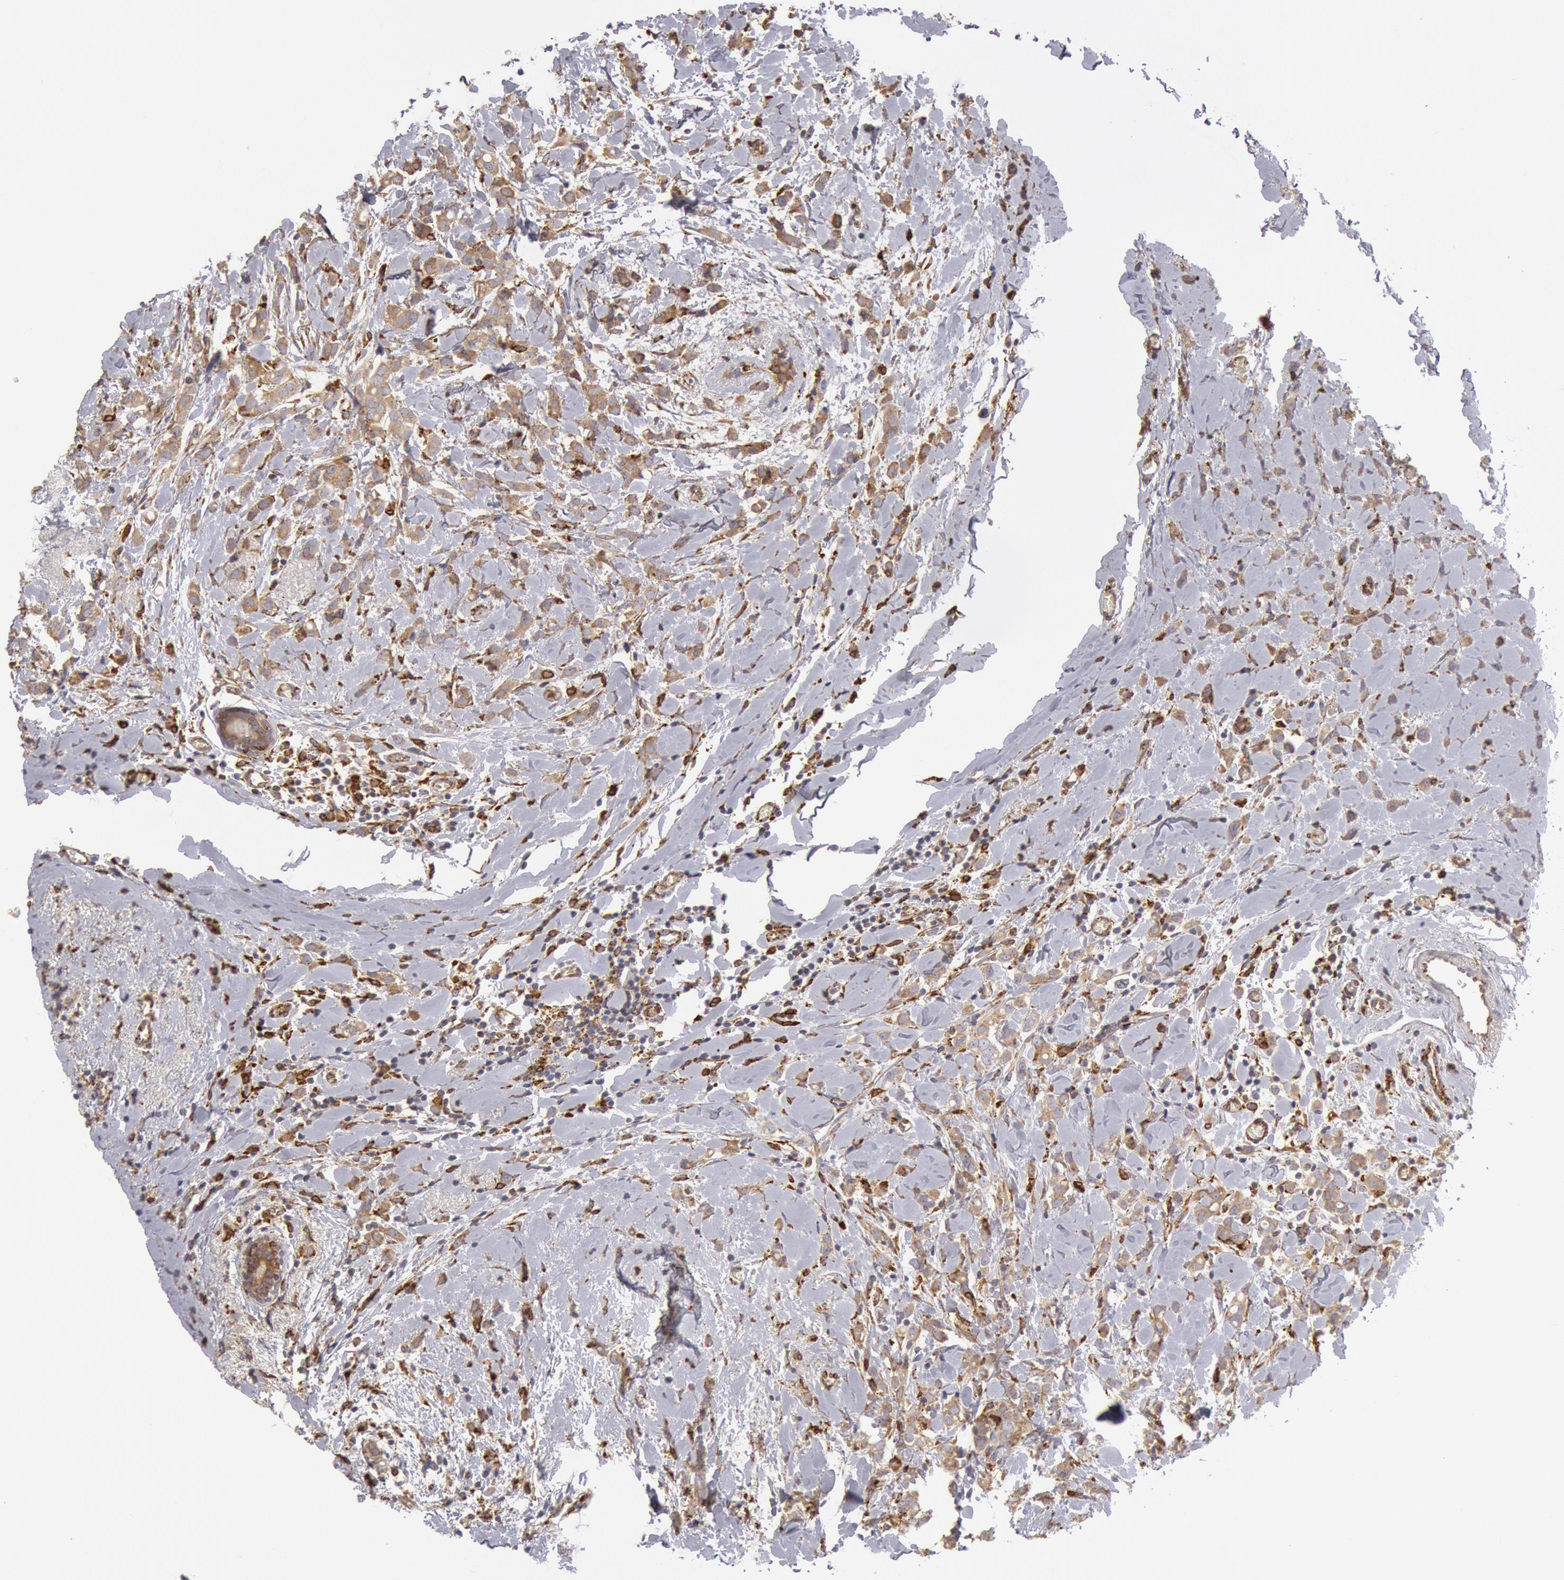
{"staining": {"intensity": "moderate", "quantity": ">75%", "location": "cytoplasmic/membranous"}, "tissue": "breast cancer", "cell_type": "Tumor cells", "image_type": "cancer", "snomed": [{"axis": "morphology", "description": "Lobular carcinoma"}, {"axis": "topography", "description": "Breast"}], "caption": "Lobular carcinoma (breast) was stained to show a protein in brown. There is medium levels of moderate cytoplasmic/membranous expression in approximately >75% of tumor cells. The protein is stained brown, and the nuclei are stained in blue (DAB IHC with brightfield microscopy, high magnification).", "gene": "ERP44", "patient": {"sex": "female", "age": 57}}